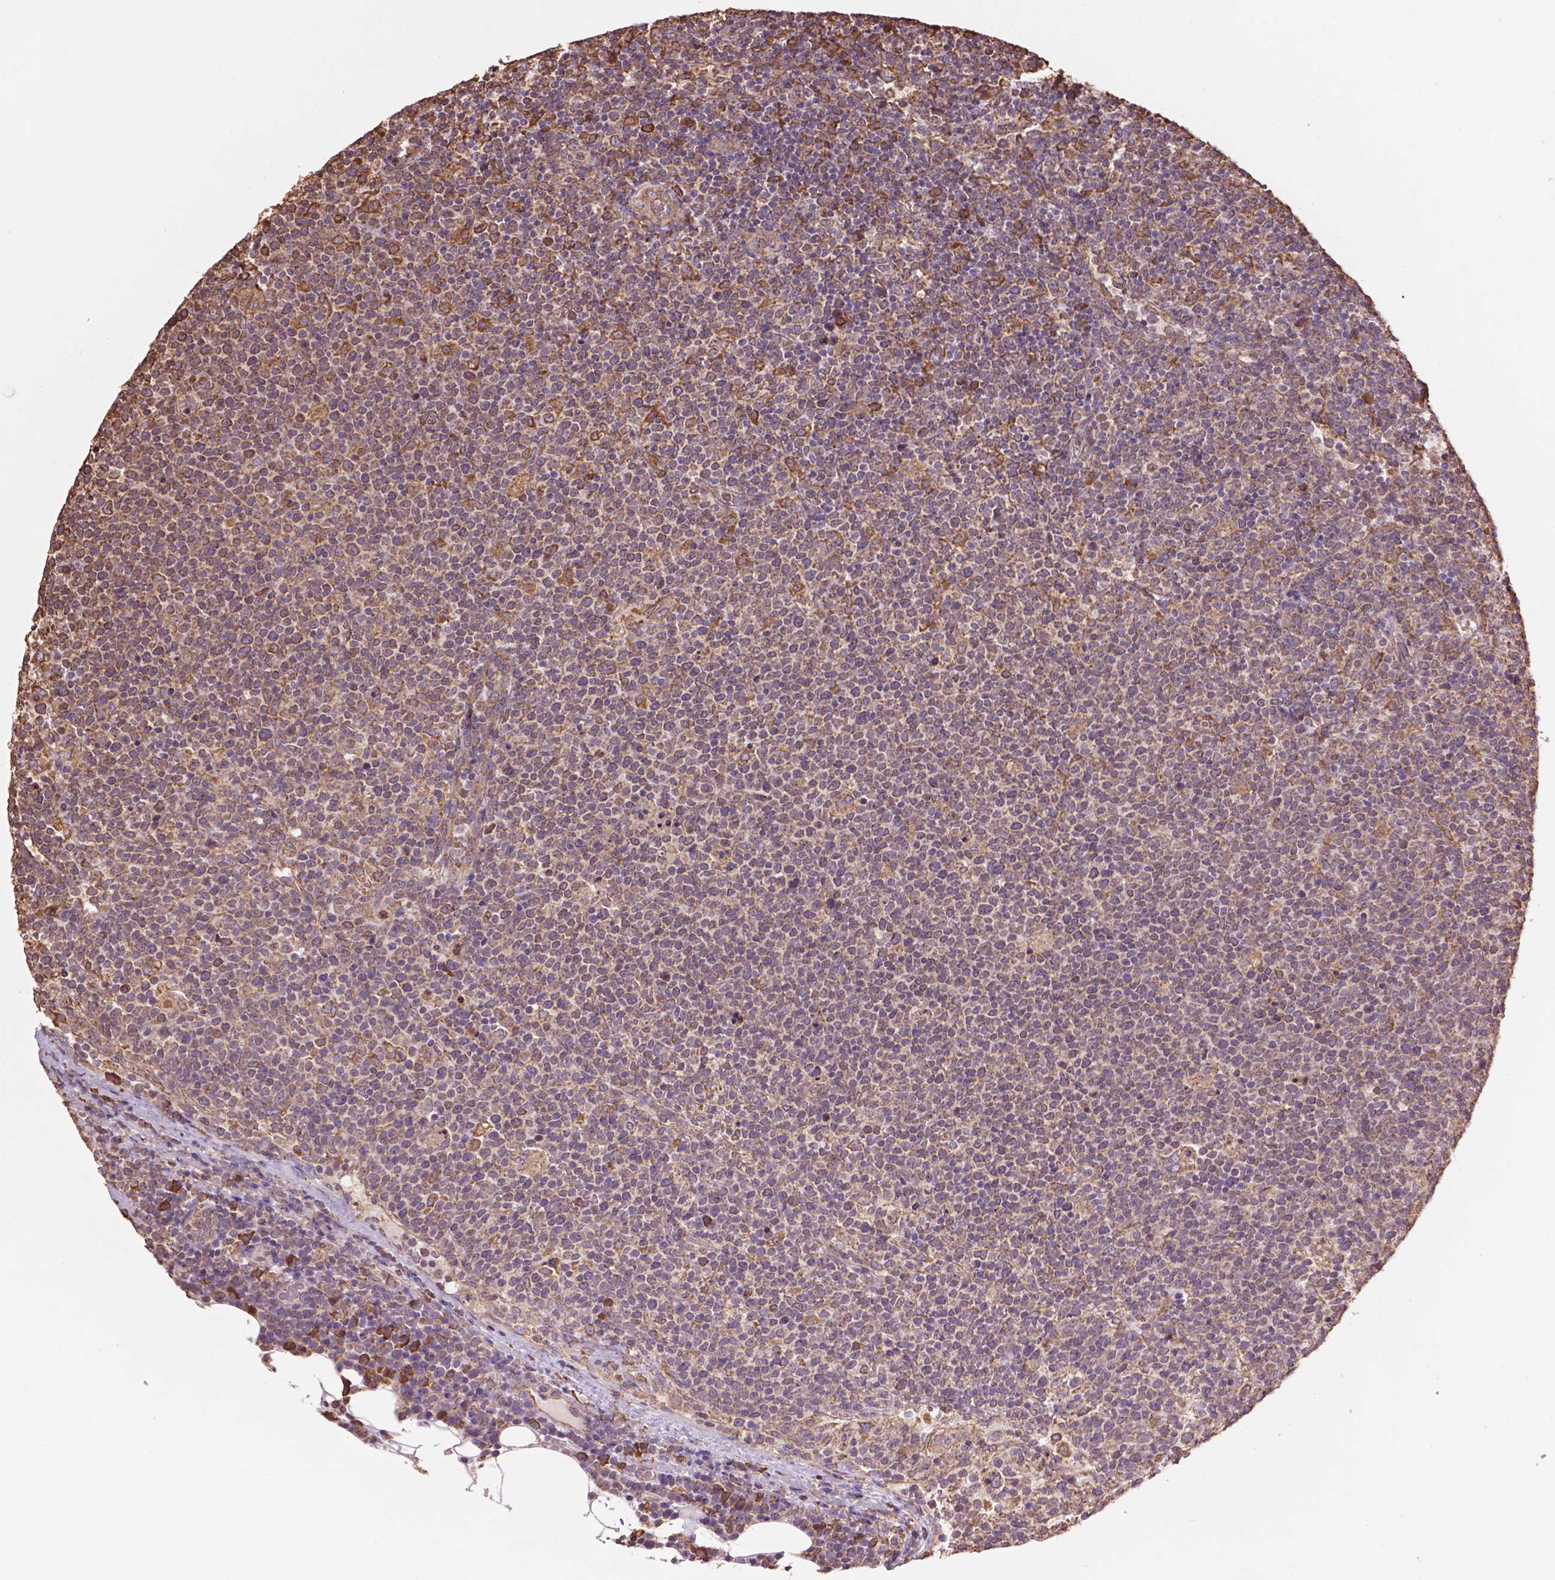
{"staining": {"intensity": "moderate", "quantity": "<25%", "location": "cytoplasmic/membranous"}, "tissue": "lymphoma", "cell_type": "Tumor cells", "image_type": "cancer", "snomed": [{"axis": "morphology", "description": "Malignant lymphoma, non-Hodgkin's type, High grade"}, {"axis": "topography", "description": "Lymph node"}], "caption": "Tumor cells demonstrate moderate cytoplasmic/membranous staining in about <25% of cells in high-grade malignant lymphoma, non-Hodgkin's type.", "gene": "PPP2R5E", "patient": {"sex": "male", "age": 61}}